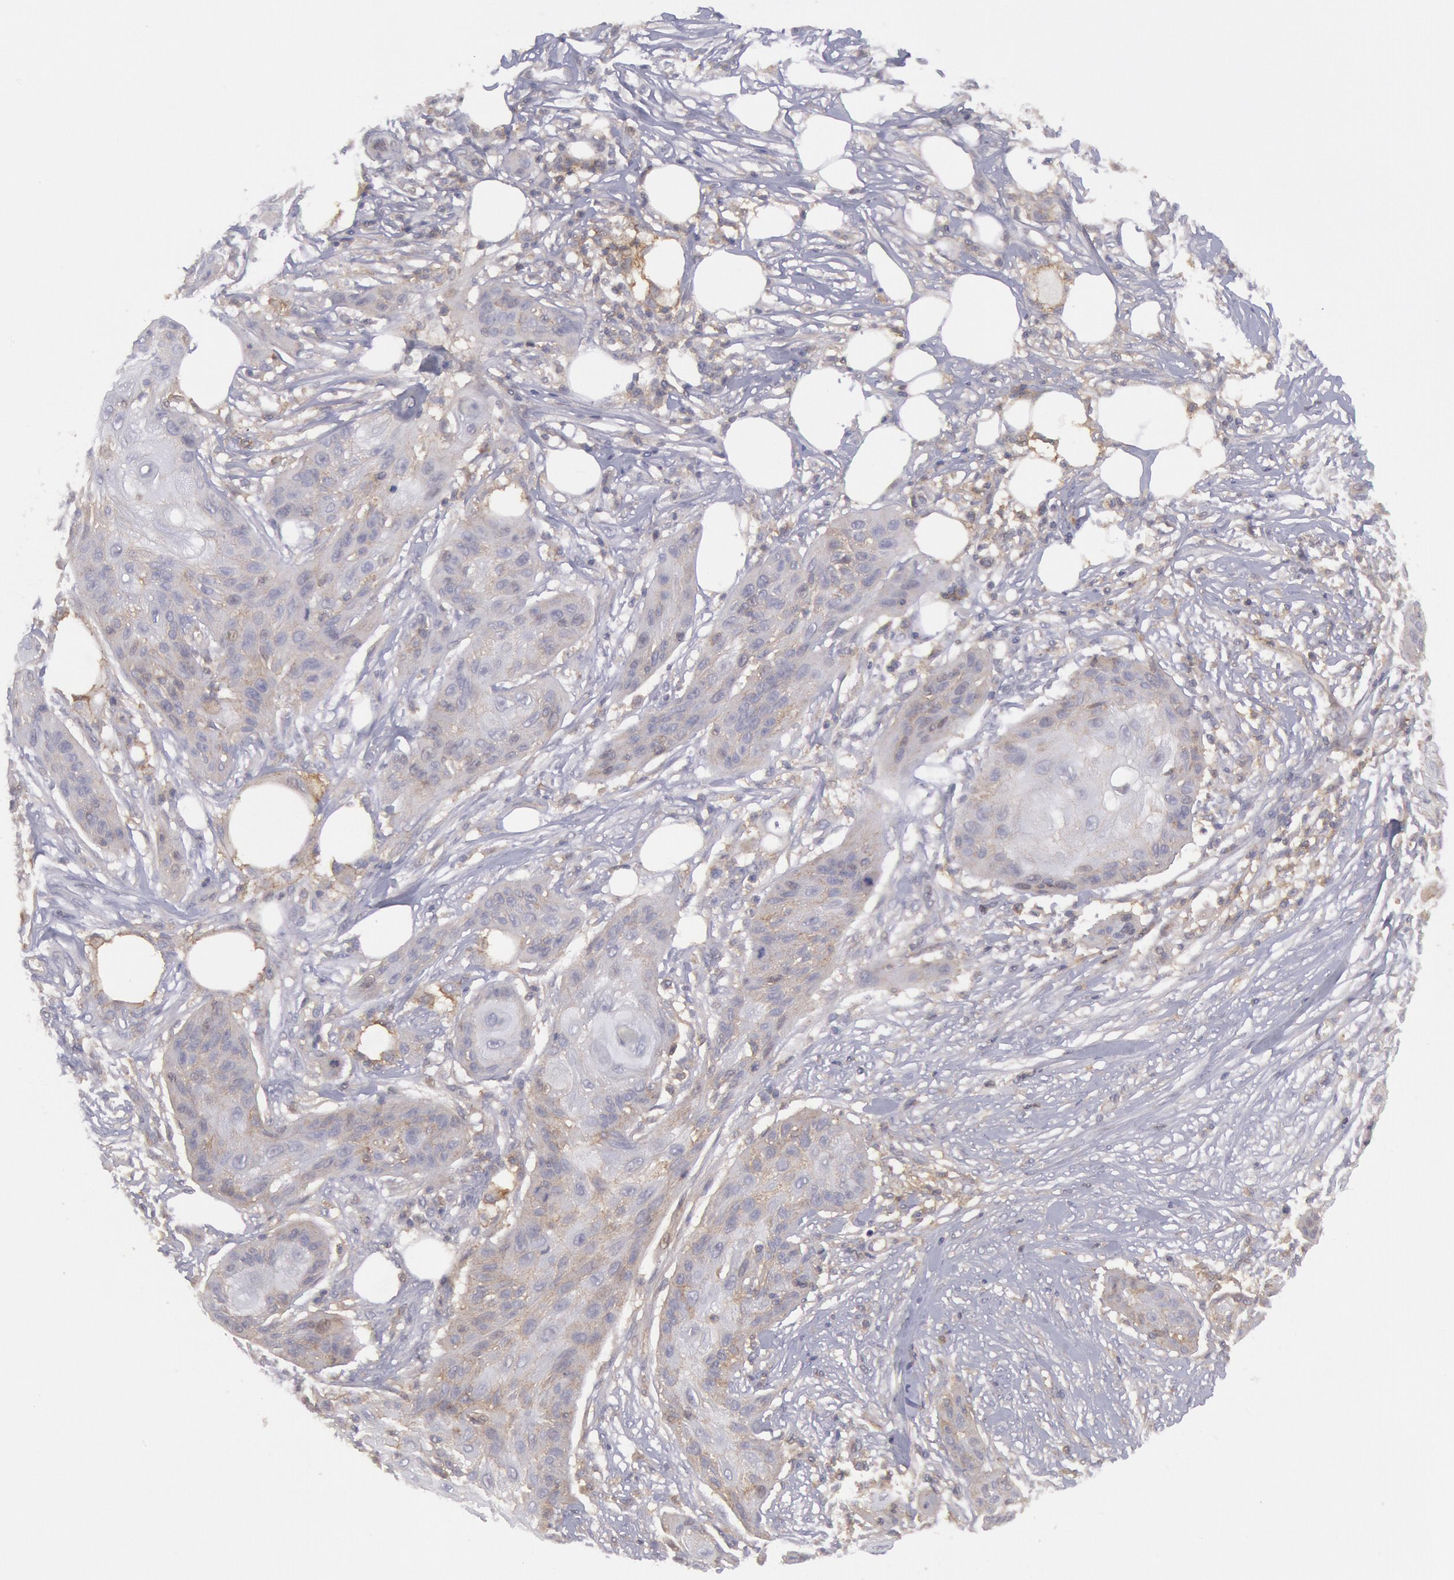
{"staining": {"intensity": "weak", "quantity": "25%-75%", "location": "cytoplasmic/membranous"}, "tissue": "skin cancer", "cell_type": "Tumor cells", "image_type": "cancer", "snomed": [{"axis": "morphology", "description": "Squamous cell carcinoma, NOS"}, {"axis": "topography", "description": "Skin"}], "caption": "Immunohistochemical staining of skin cancer displays low levels of weak cytoplasmic/membranous expression in approximately 25%-75% of tumor cells. The staining is performed using DAB brown chromogen to label protein expression. The nuclei are counter-stained blue using hematoxylin.", "gene": "STX4", "patient": {"sex": "female", "age": 88}}